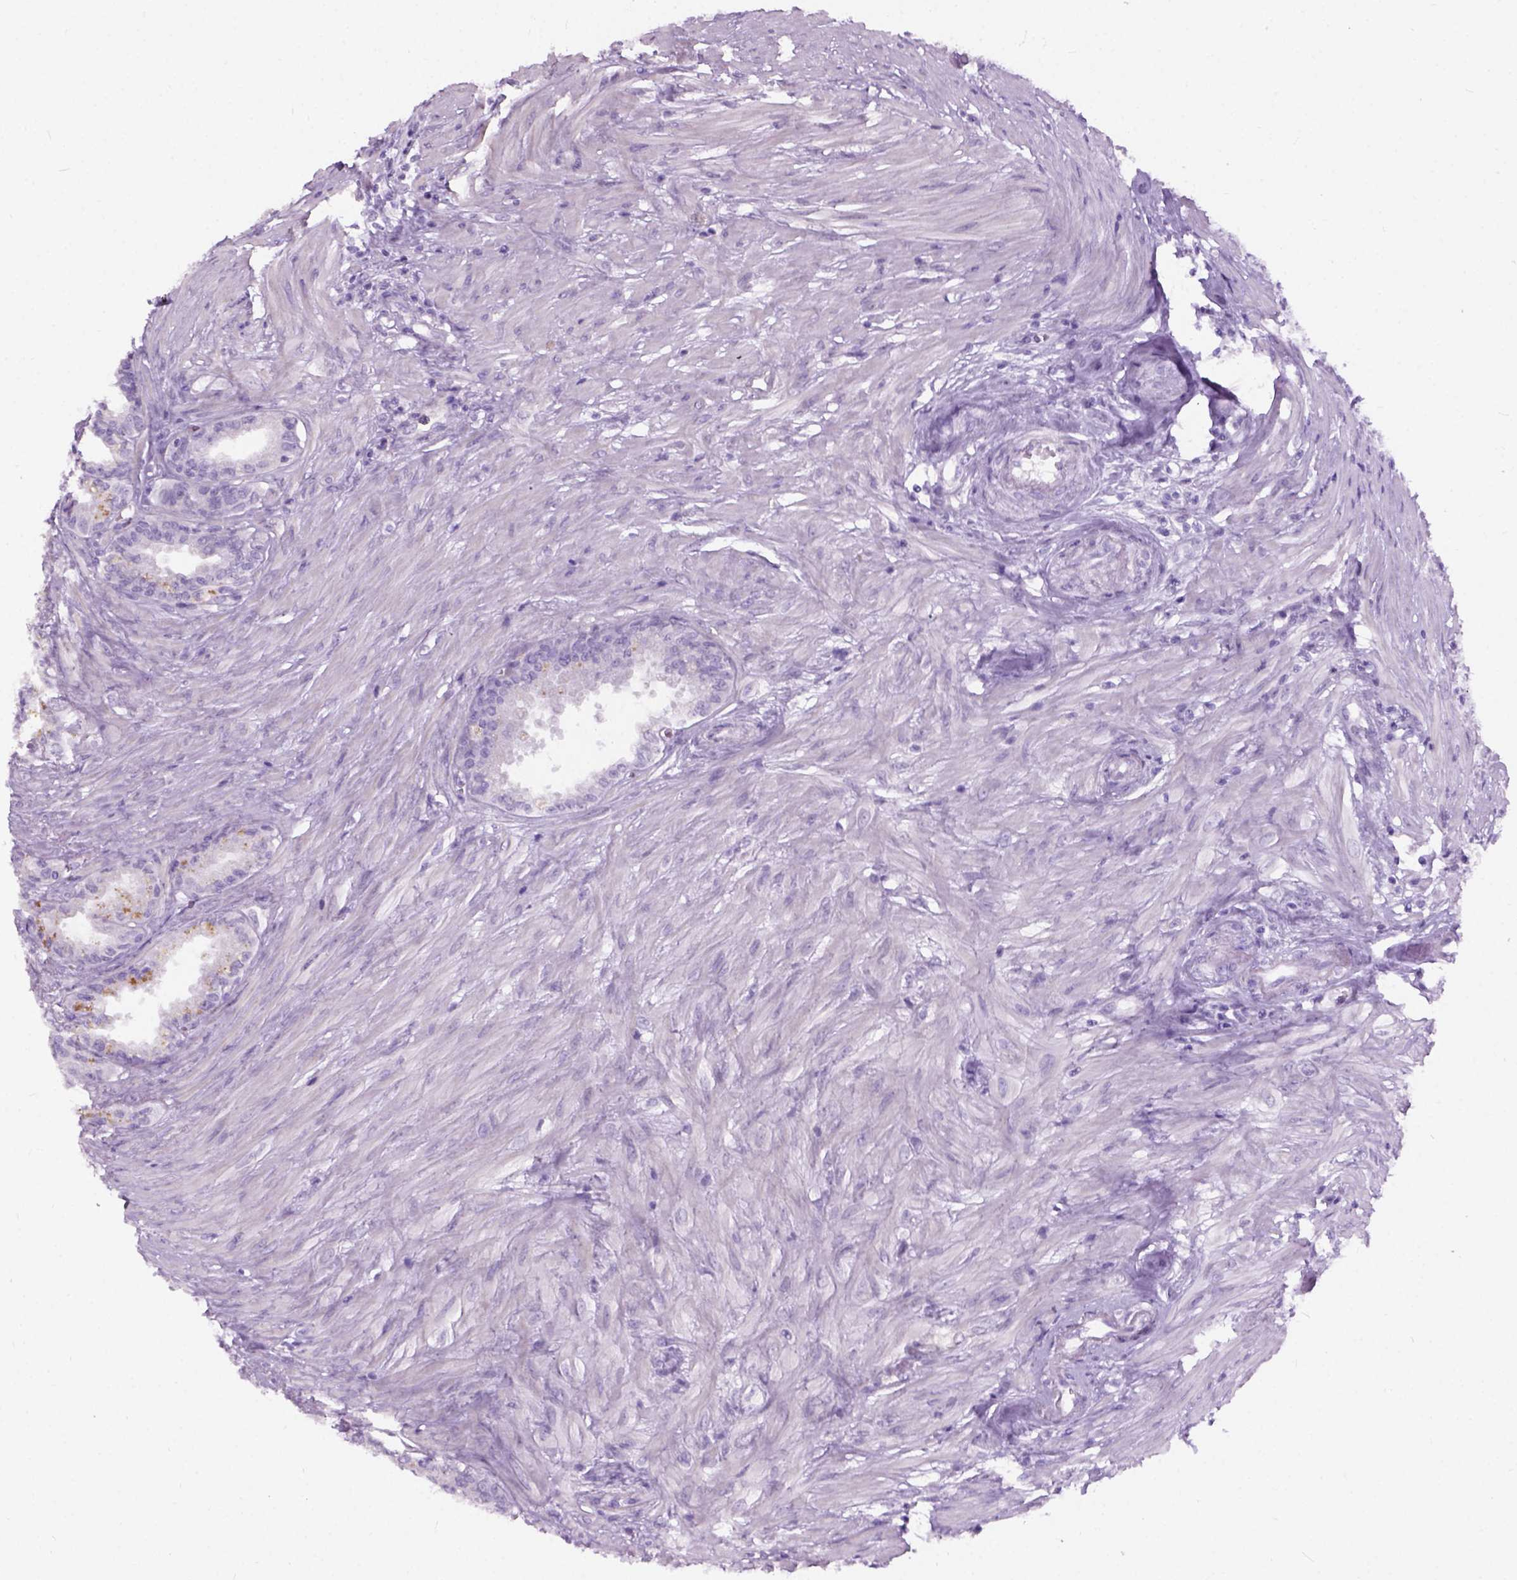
{"staining": {"intensity": "negative", "quantity": "none", "location": "none"}, "tissue": "seminal vesicle", "cell_type": "Glandular cells", "image_type": "normal", "snomed": [{"axis": "morphology", "description": "Normal tissue, NOS"}, {"axis": "morphology", "description": "Urothelial carcinoma, NOS"}, {"axis": "topography", "description": "Urinary bladder"}, {"axis": "topography", "description": "Seminal veicle"}], "caption": "Protein analysis of benign seminal vesicle demonstrates no significant staining in glandular cells.", "gene": "AXDND1", "patient": {"sex": "male", "age": 76}}